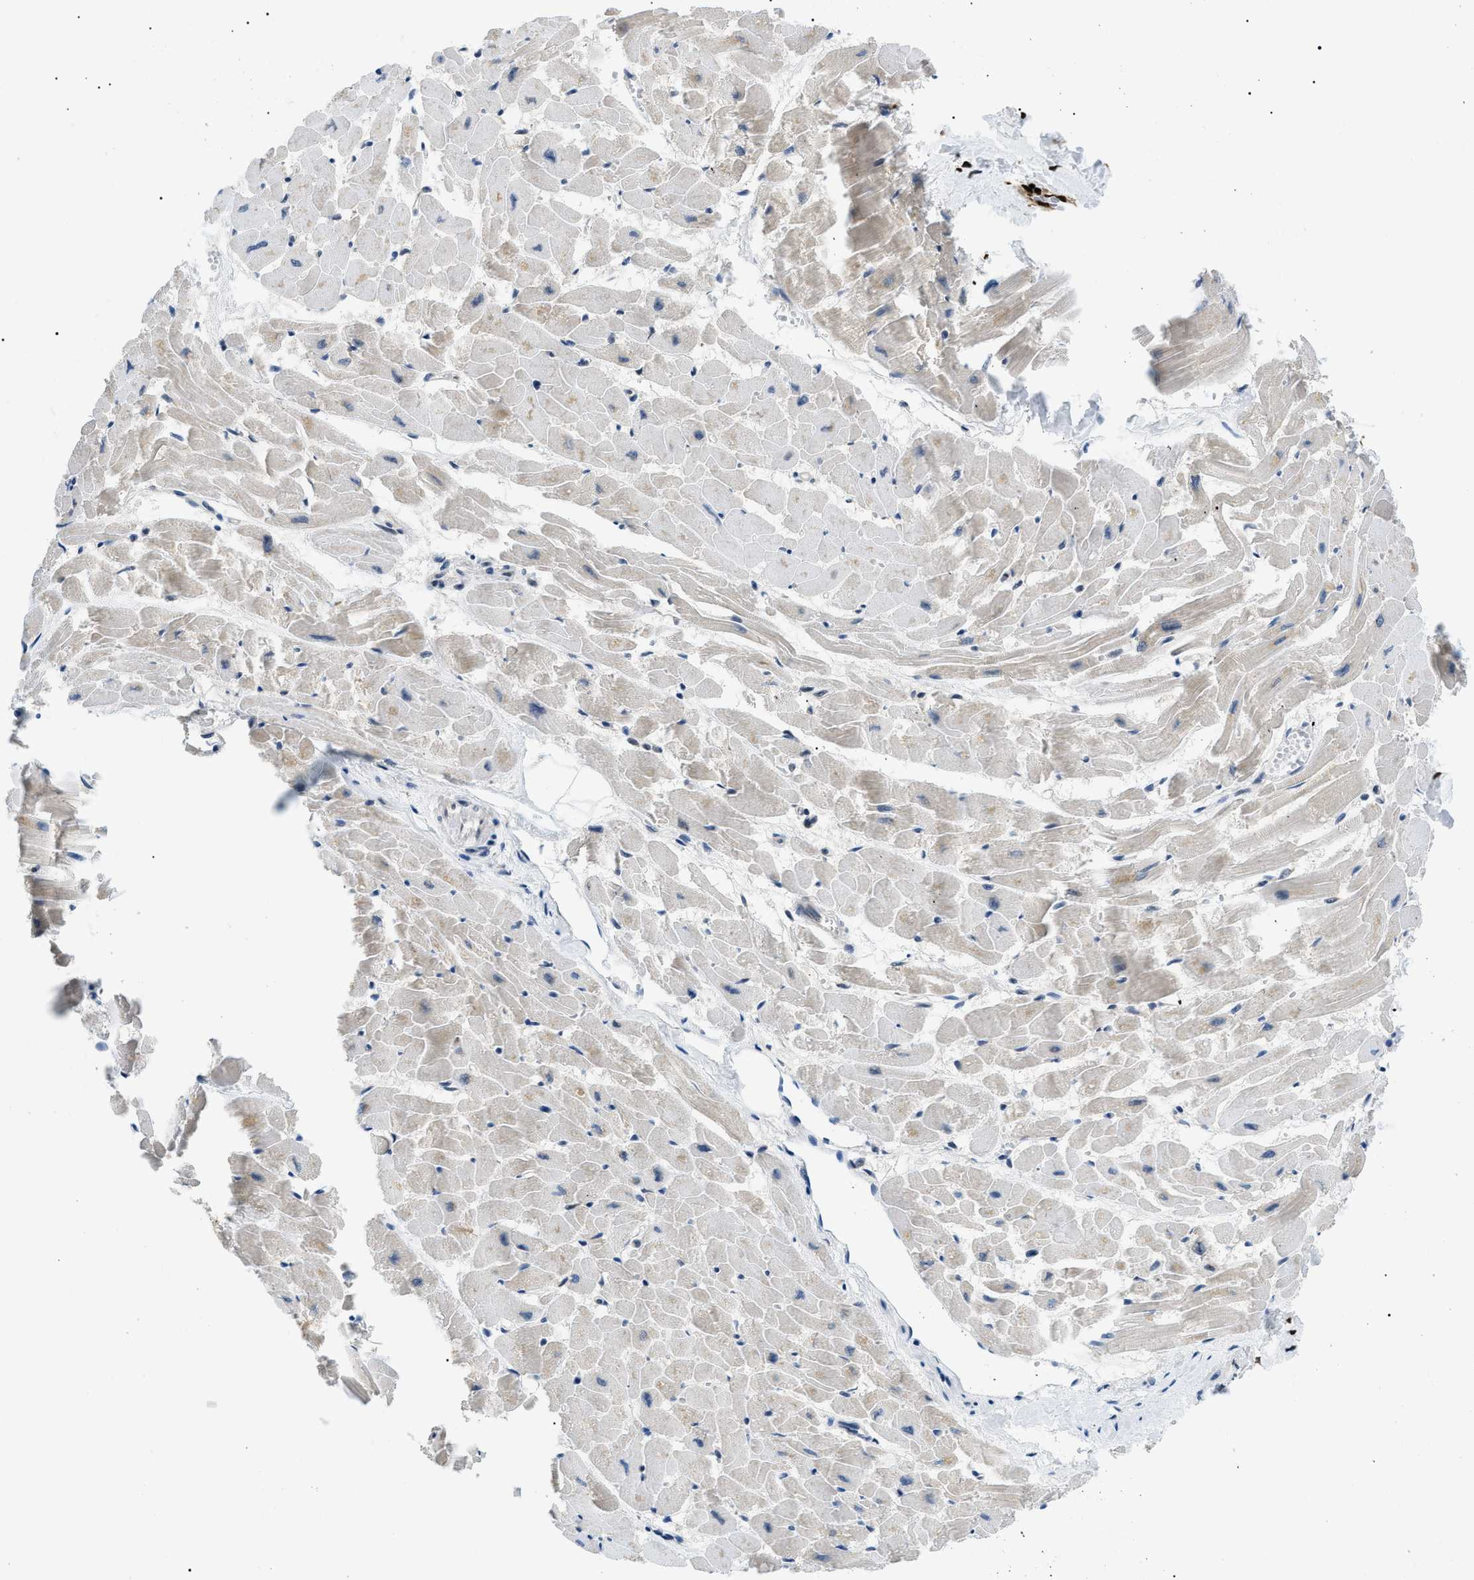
{"staining": {"intensity": "weak", "quantity": "25%-75%", "location": "cytoplasmic/membranous"}, "tissue": "heart muscle", "cell_type": "Cardiomyocytes", "image_type": "normal", "snomed": [{"axis": "morphology", "description": "Normal tissue, NOS"}, {"axis": "topography", "description": "Heart"}], "caption": "Protein expression analysis of benign heart muscle reveals weak cytoplasmic/membranous positivity in about 25%-75% of cardiomyocytes.", "gene": "CWC25", "patient": {"sex": "female", "age": 19}}